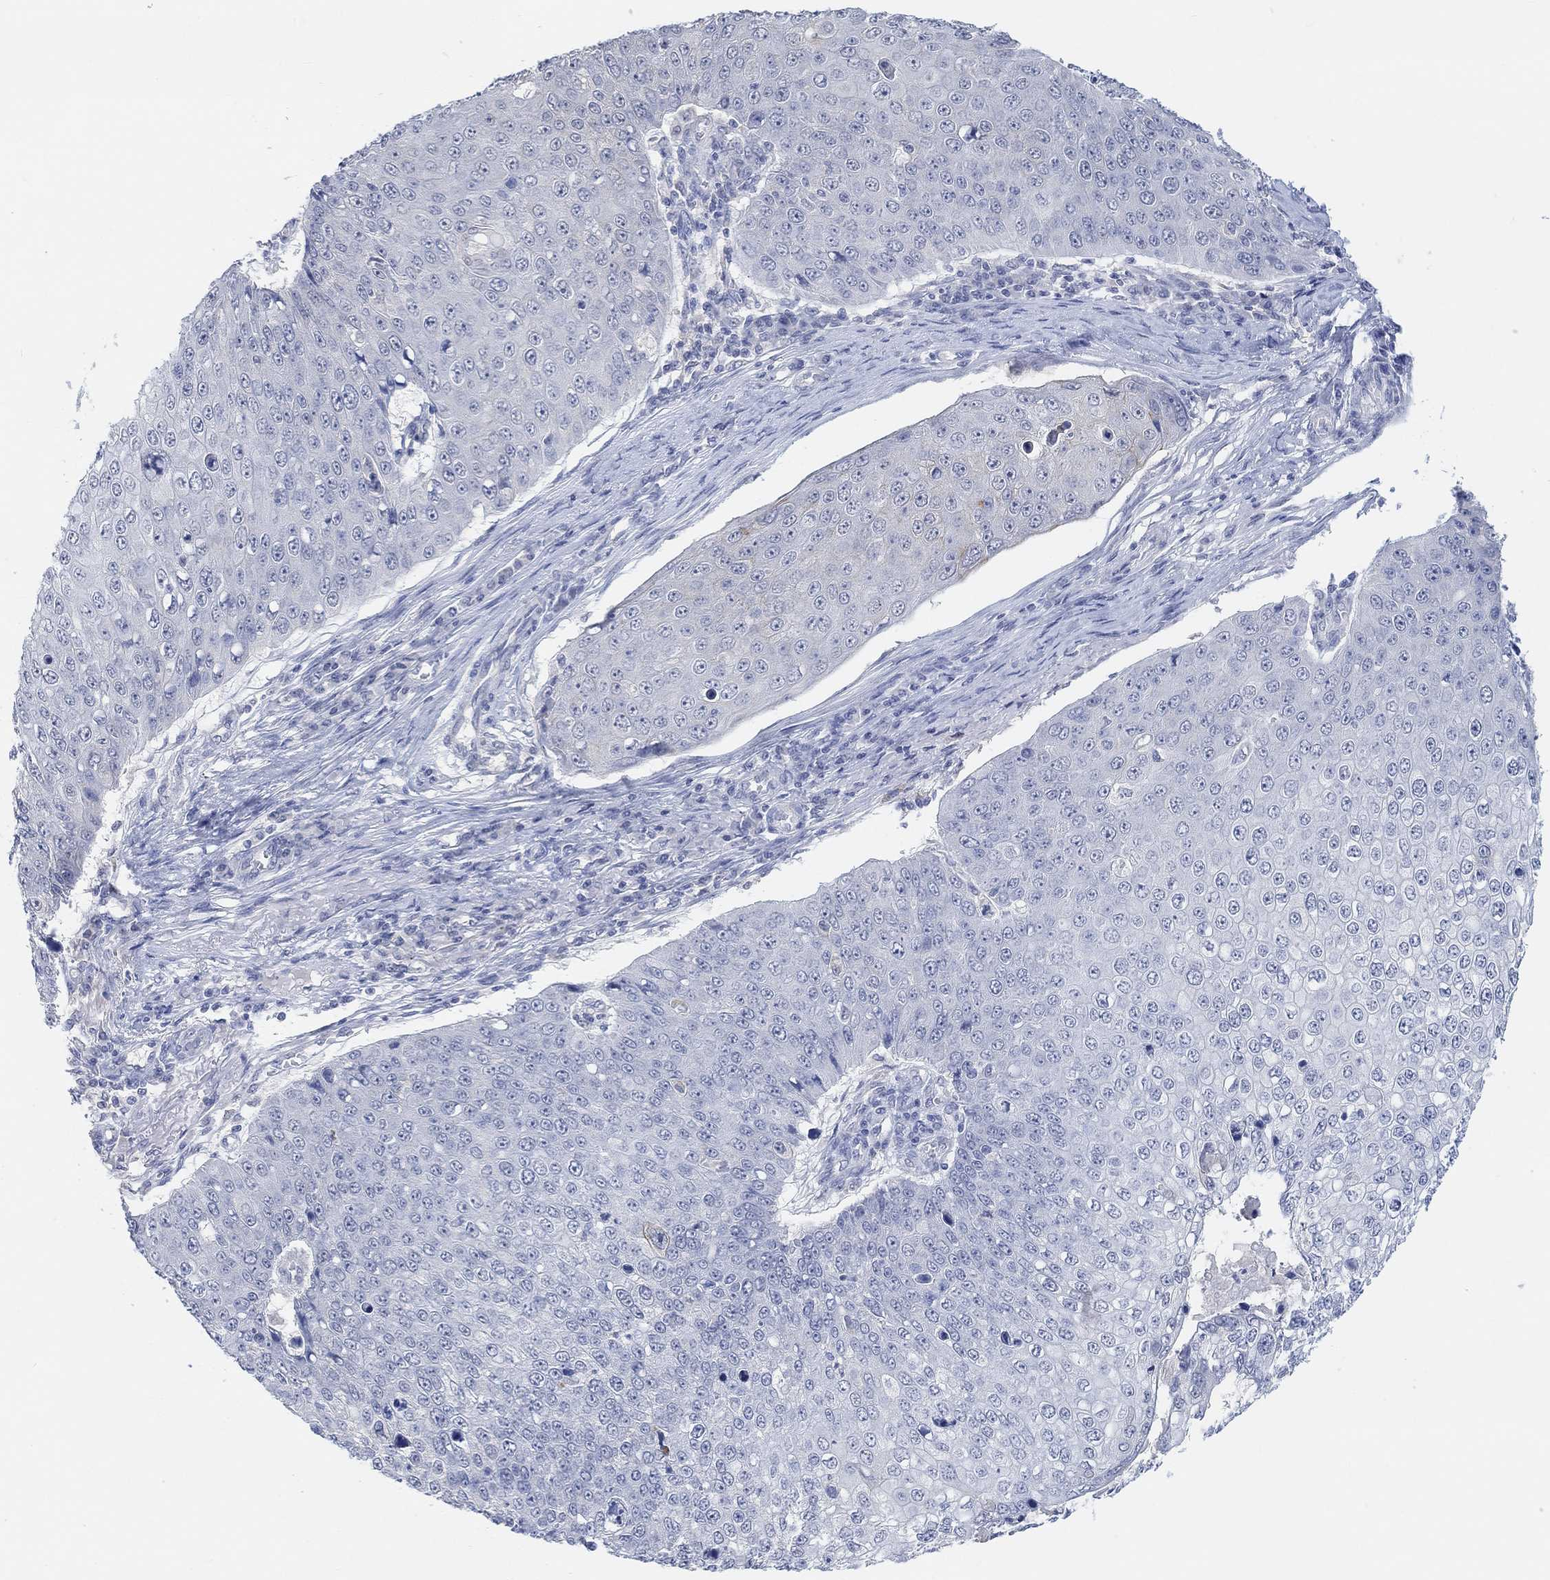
{"staining": {"intensity": "negative", "quantity": "none", "location": "none"}, "tissue": "skin cancer", "cell_type": "Tumor cells", "image_type": "cancer", "snomed": [{"axis": "morphology", "description": "Squamous cell carcinoma, NOS"}, {"axis": "topography", "description": "Skin"}], "caption": "A high-resolution histopathology image shows immunohistochemistry (IHC) staining of skin cancer (squamous cell carcinoma), which exhibits no significant expression in tumor cells.", "gene": "MUC1", "patient": {"sex": "male", "age": 71}}